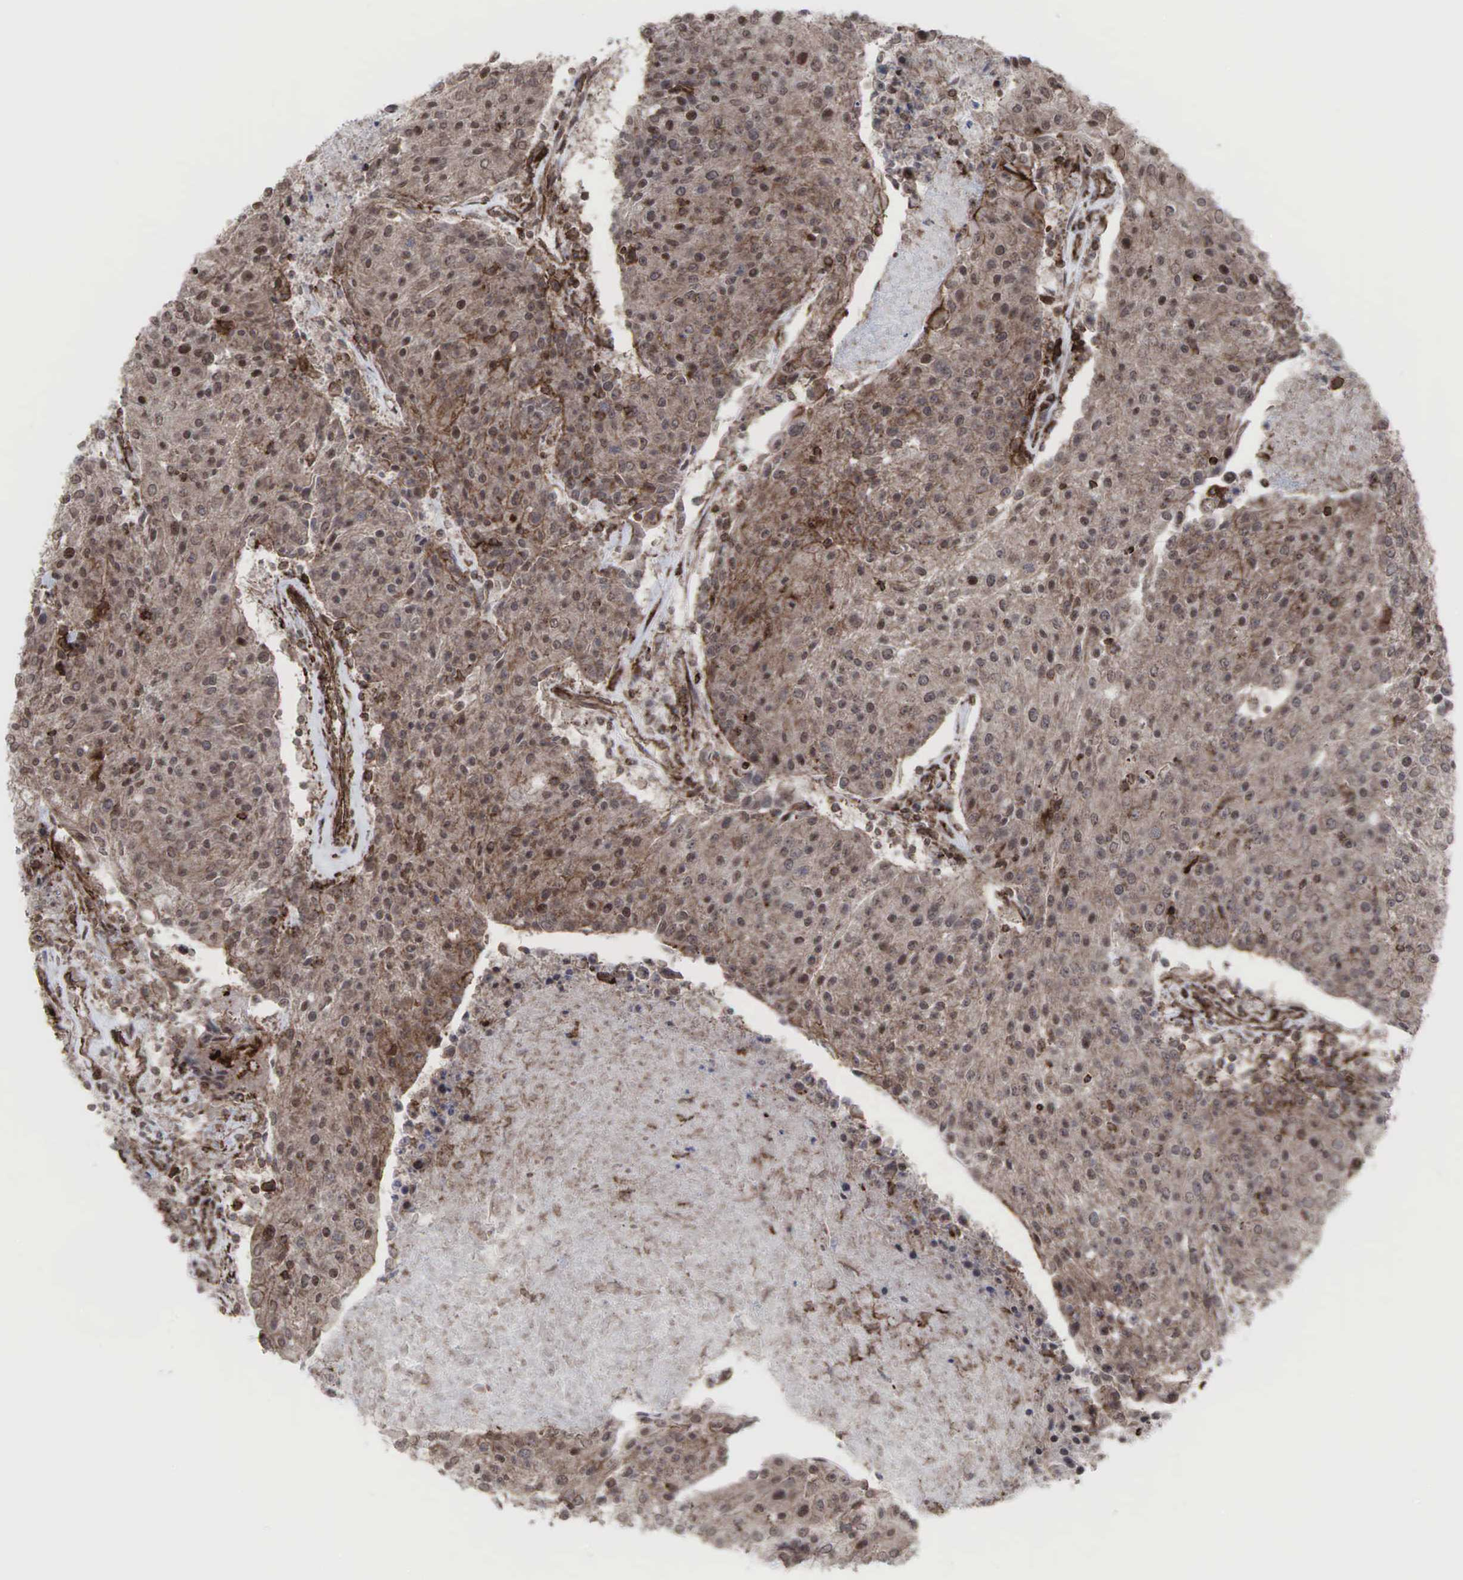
{"staining": {"intensity": "weak", "quantity": ">75%", "location": "cytoplasmic/membranous"}, "tissue": "urothelial cancer", "cell_type": "Tumor cells", "image_type": "cancer", "snomed": [{"axis": "morphology", "description": "Urothelial carcinoma, High grade"}, {"axis": "topography", "description": "Urinary bladder"}], "caption": "This micrograph demonstrates urothelial cancer stained with IHC to label a protein in brown. The cytoplasmic/membranous of tumor cells show weak positivity for the protein. Nuclei are counter-stained blue.", "gene": "GPRASP1", "patient": {"sex": "female", "age": 85}}